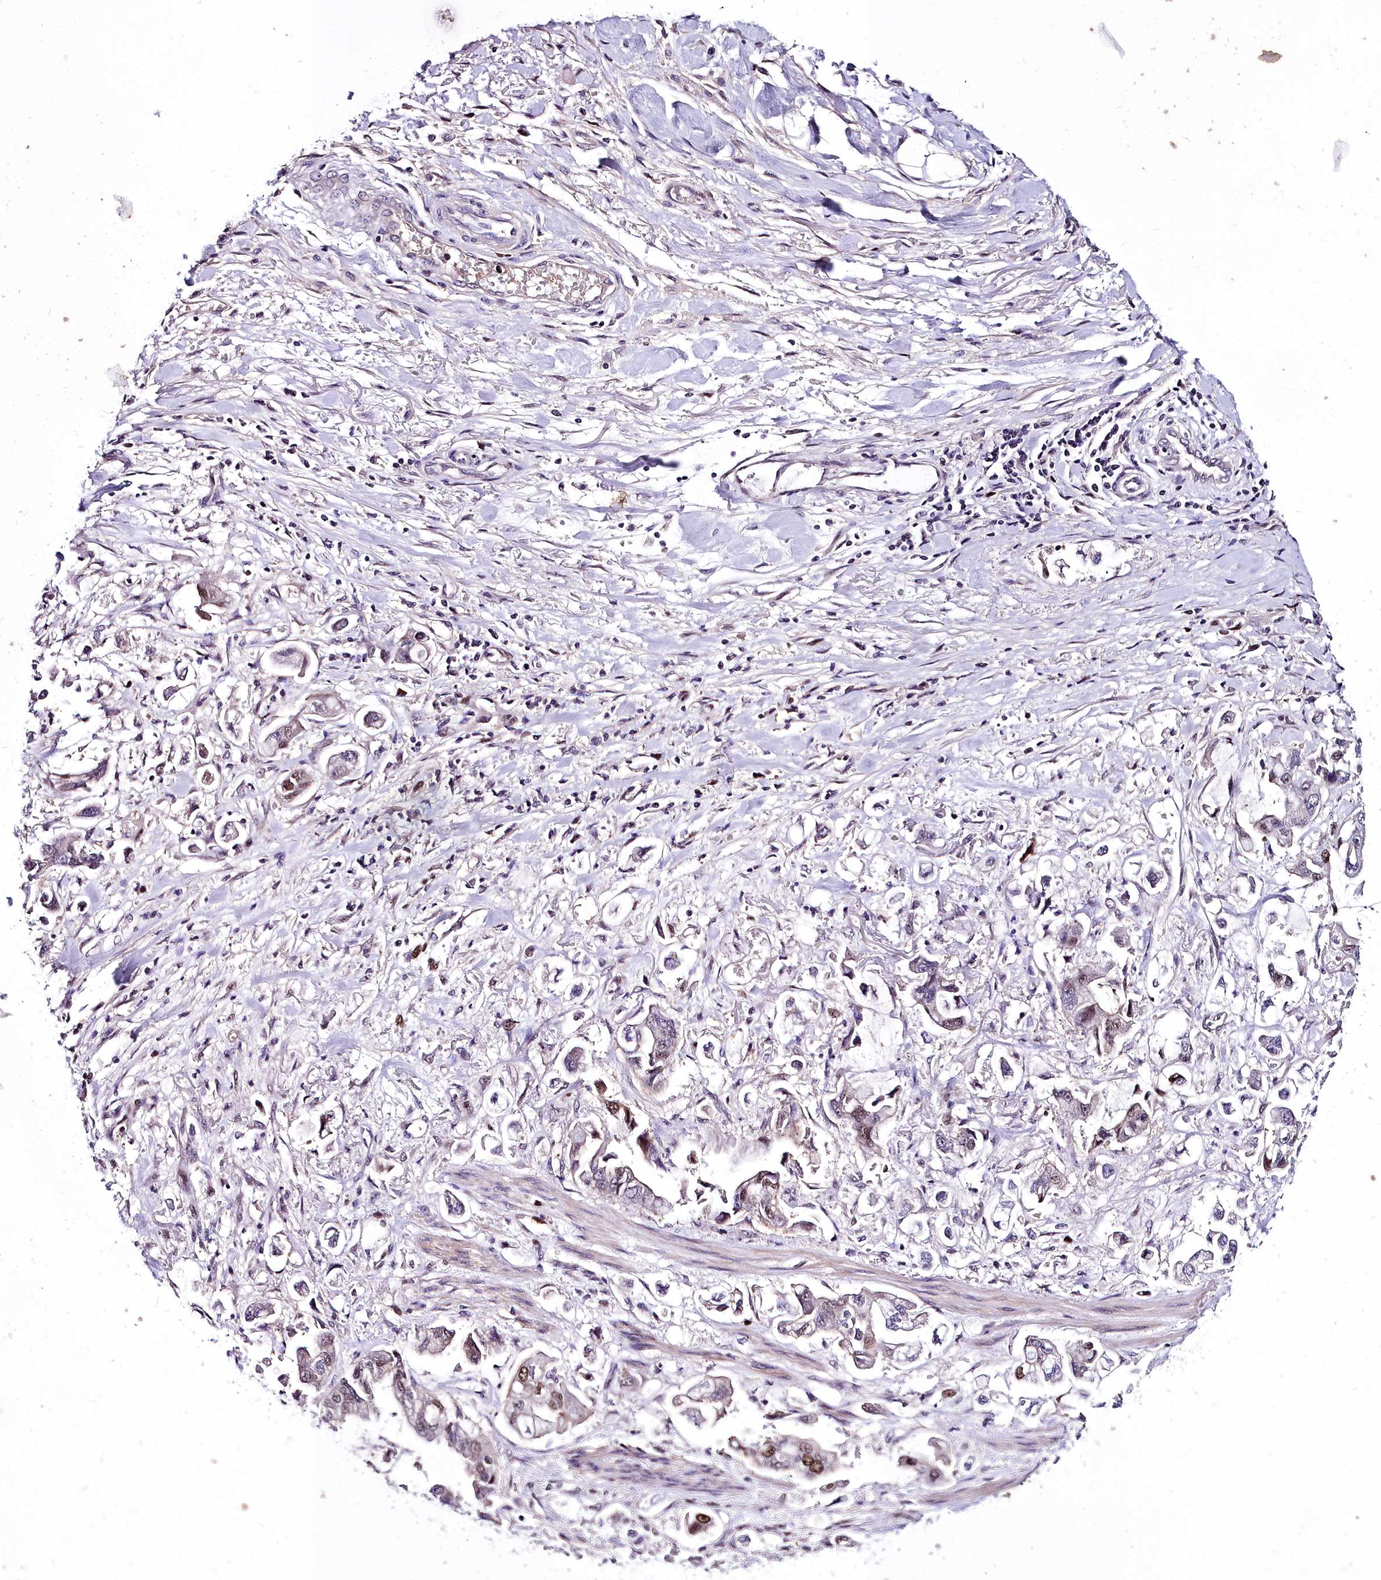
{"staining": {"intensity": "moderate", "quantity": "<25%", "location": "nuclear"}, "tissue": "stomach cancer", "cell_type": "Tumor cells", "image_type": "cancer", "snomed": [{"axis": "morphology", "description": "Adenocarcinoma, NOS"}, {"axis": "topography", "description": "Stomach"}], "caption": "Immunohistochemical staining of human stomach cancer (adenocarcinoma) reveals low levels of moderate nuclear protein staining in approximately <25% of tumor cells.", "gene": "TRIML2", "patient": {"sex": "male", "age": 62}}